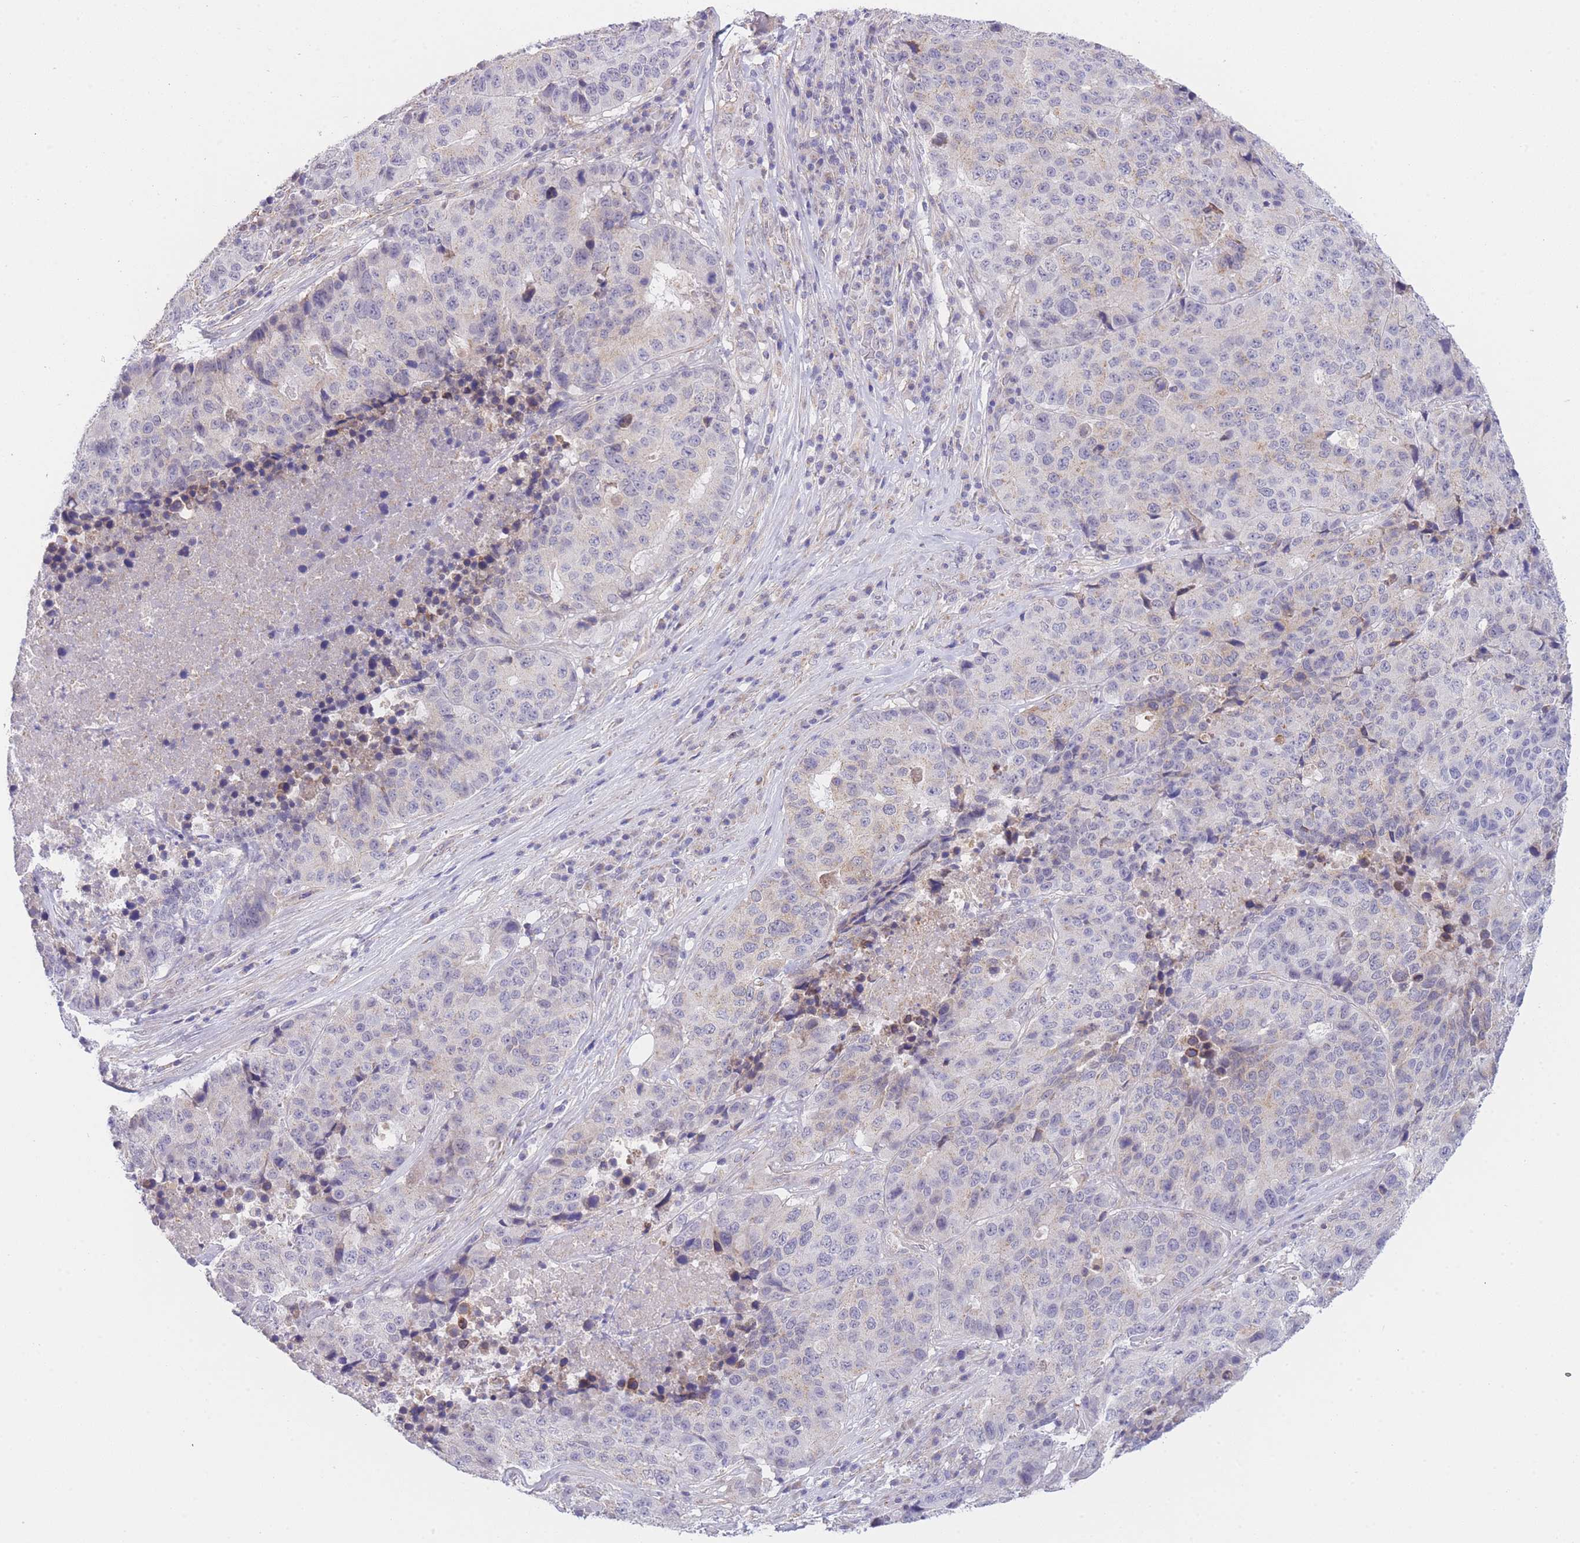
{"staining": {"intensity": "negative", "quantity": "none", "location": "none"}, "tissue": "stomach cancer", "cell_type": "Tumor cells", "image_type": "cancer", "snomed": [{"axis": "morphology", "description": "Adenocarcinoma, NOS"}, {"axis": "topography", "description": "Stomach"}], "caption": "Protein analysis of adenocarcinoma (stomach) reveals no significant positivity in tumor cells.", "gene": "CTBP1", "patient": {"sex": "male", "age": 71}}